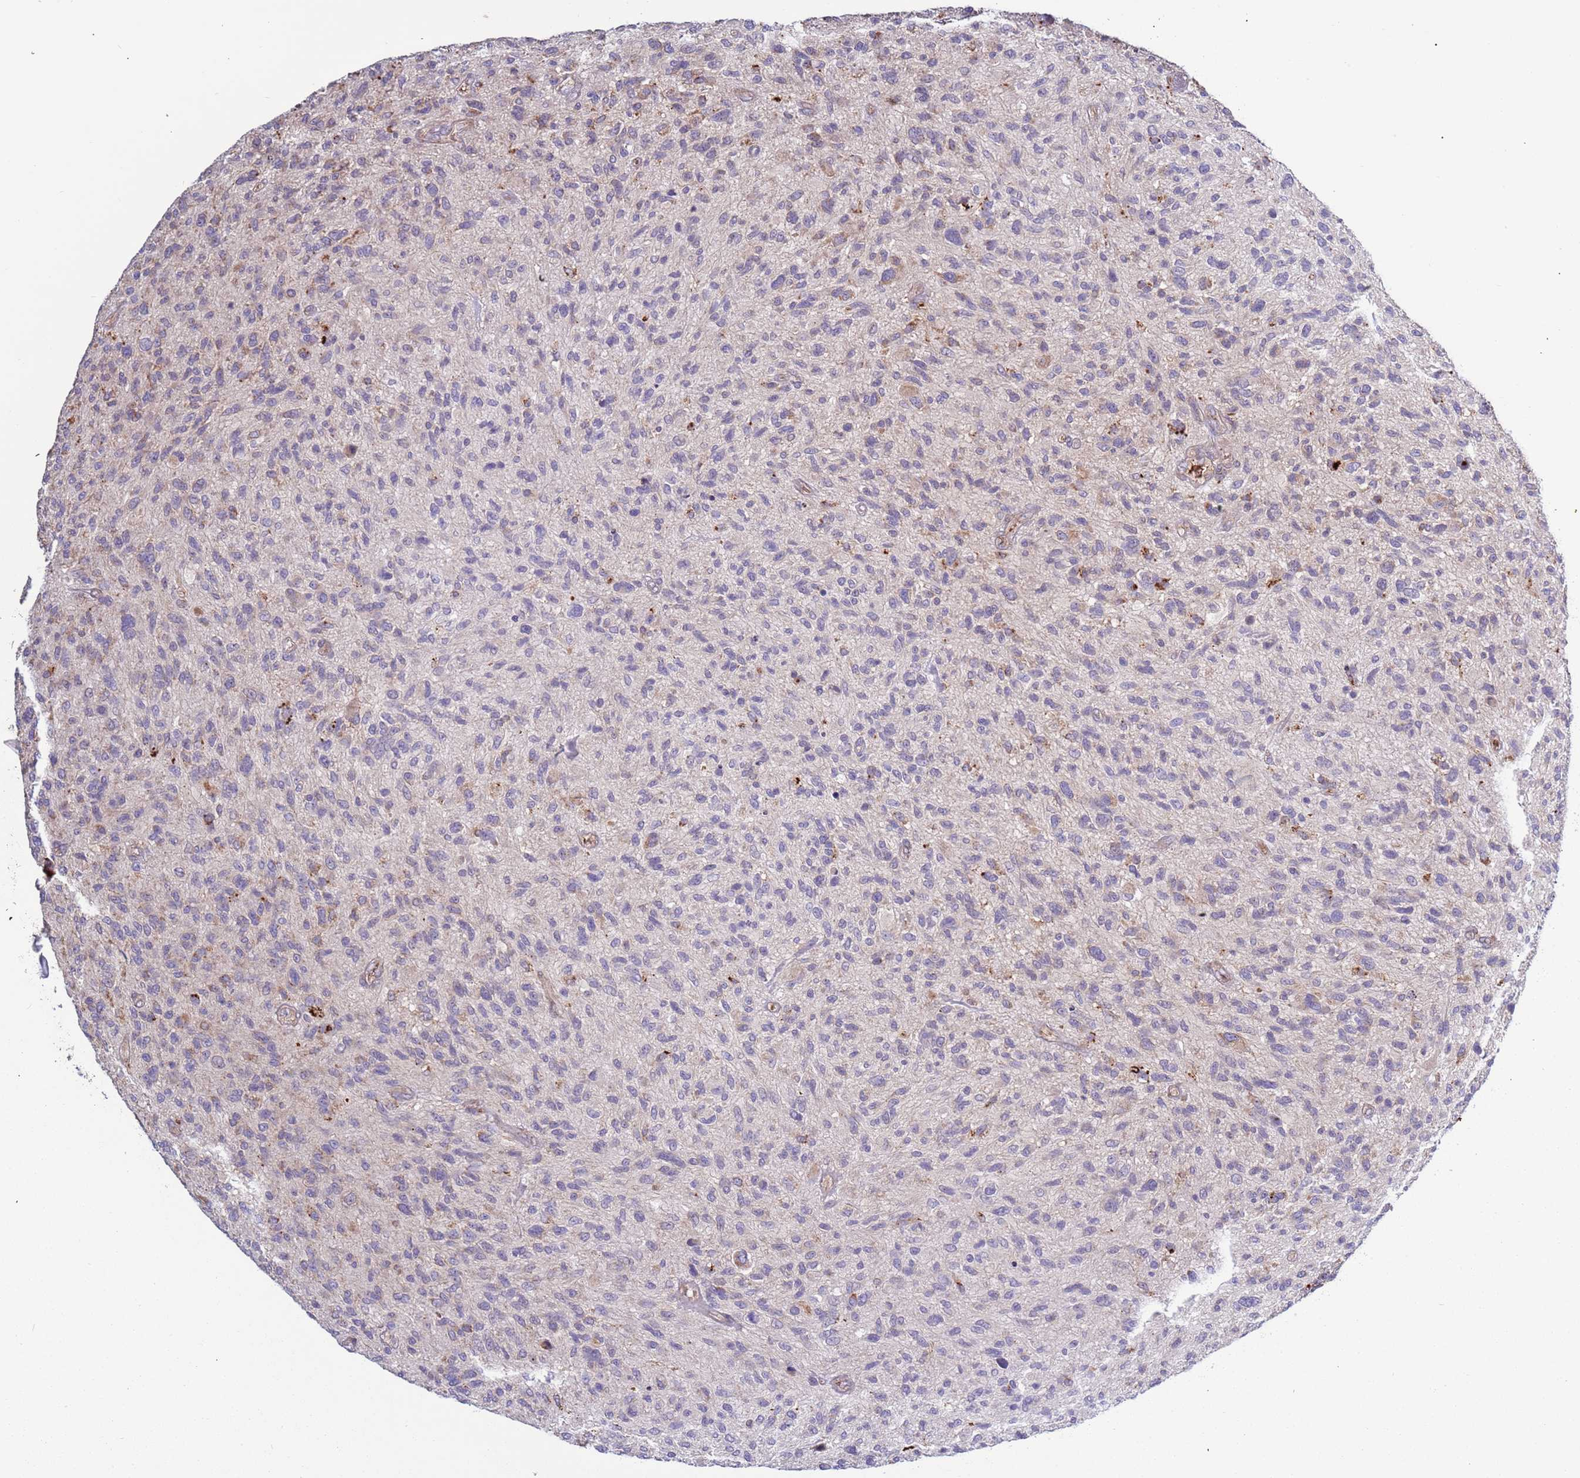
{"staining": {"intensity": "moderate", "quantity": "<25%", "location": "cytoplasmic/membranous"}, "tissue": "glioma", "cell_type": "Tumor cells", "image_type": "cancer", "snomed": [{"axis": "morphology", "description": "Glioma, malignant, High grade"}, {"axis": "topography", "description": "Brain"}], "caption": "A brown stain labels moderate cytoplasmic/membranous positivity of a protein in malignant glioma (high-grade) tumor cells. The staining is performed using DAB brown chromogen to label protein expression. The nuclei are counter-stained blue using hematoxylin.", "gene": "VPS36", "patient": {"sex": "male", "age": 47}}